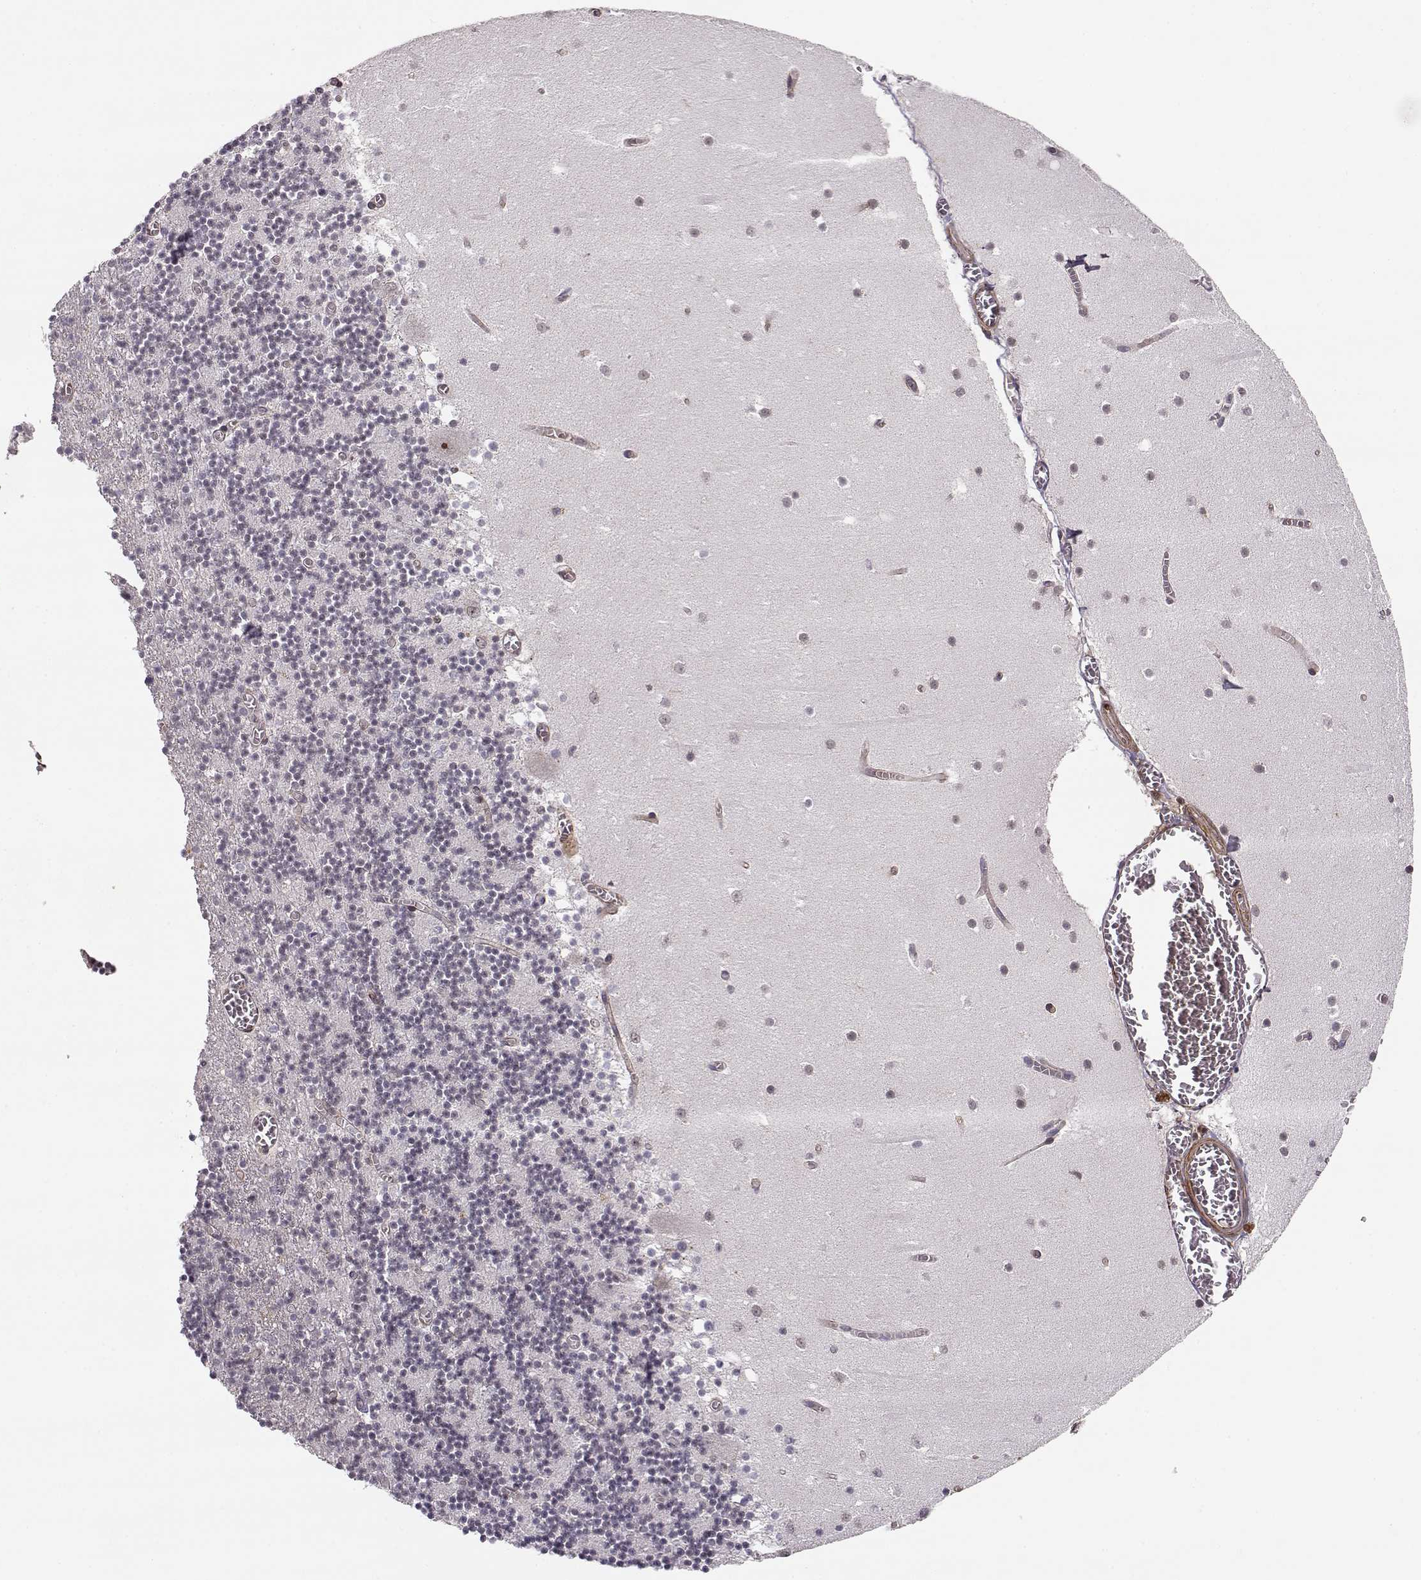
{"staining": {"intensity": "moderate", "quantity": "<25%", "location": "cytoplasmic/membranous,nuclear"}, "tissue": "cerebellum", "cell_type": "Cells in granular layer", "image_type": "normal", "snomed": [{"axis": "morphology", "description": "Normal tissue, NOS"}, {"axis": "topography", "description": "Cerebellum"}], "caption": "High-power microscopy captured an IHC histopathology image of unremarkable cerebellum, revealing moderate cytoplasmic/membranous,nuclear positivity in about <25% of cells in granular layer.", "gene": "CIR1", "patient": {"sex": "female", "age": 28}}